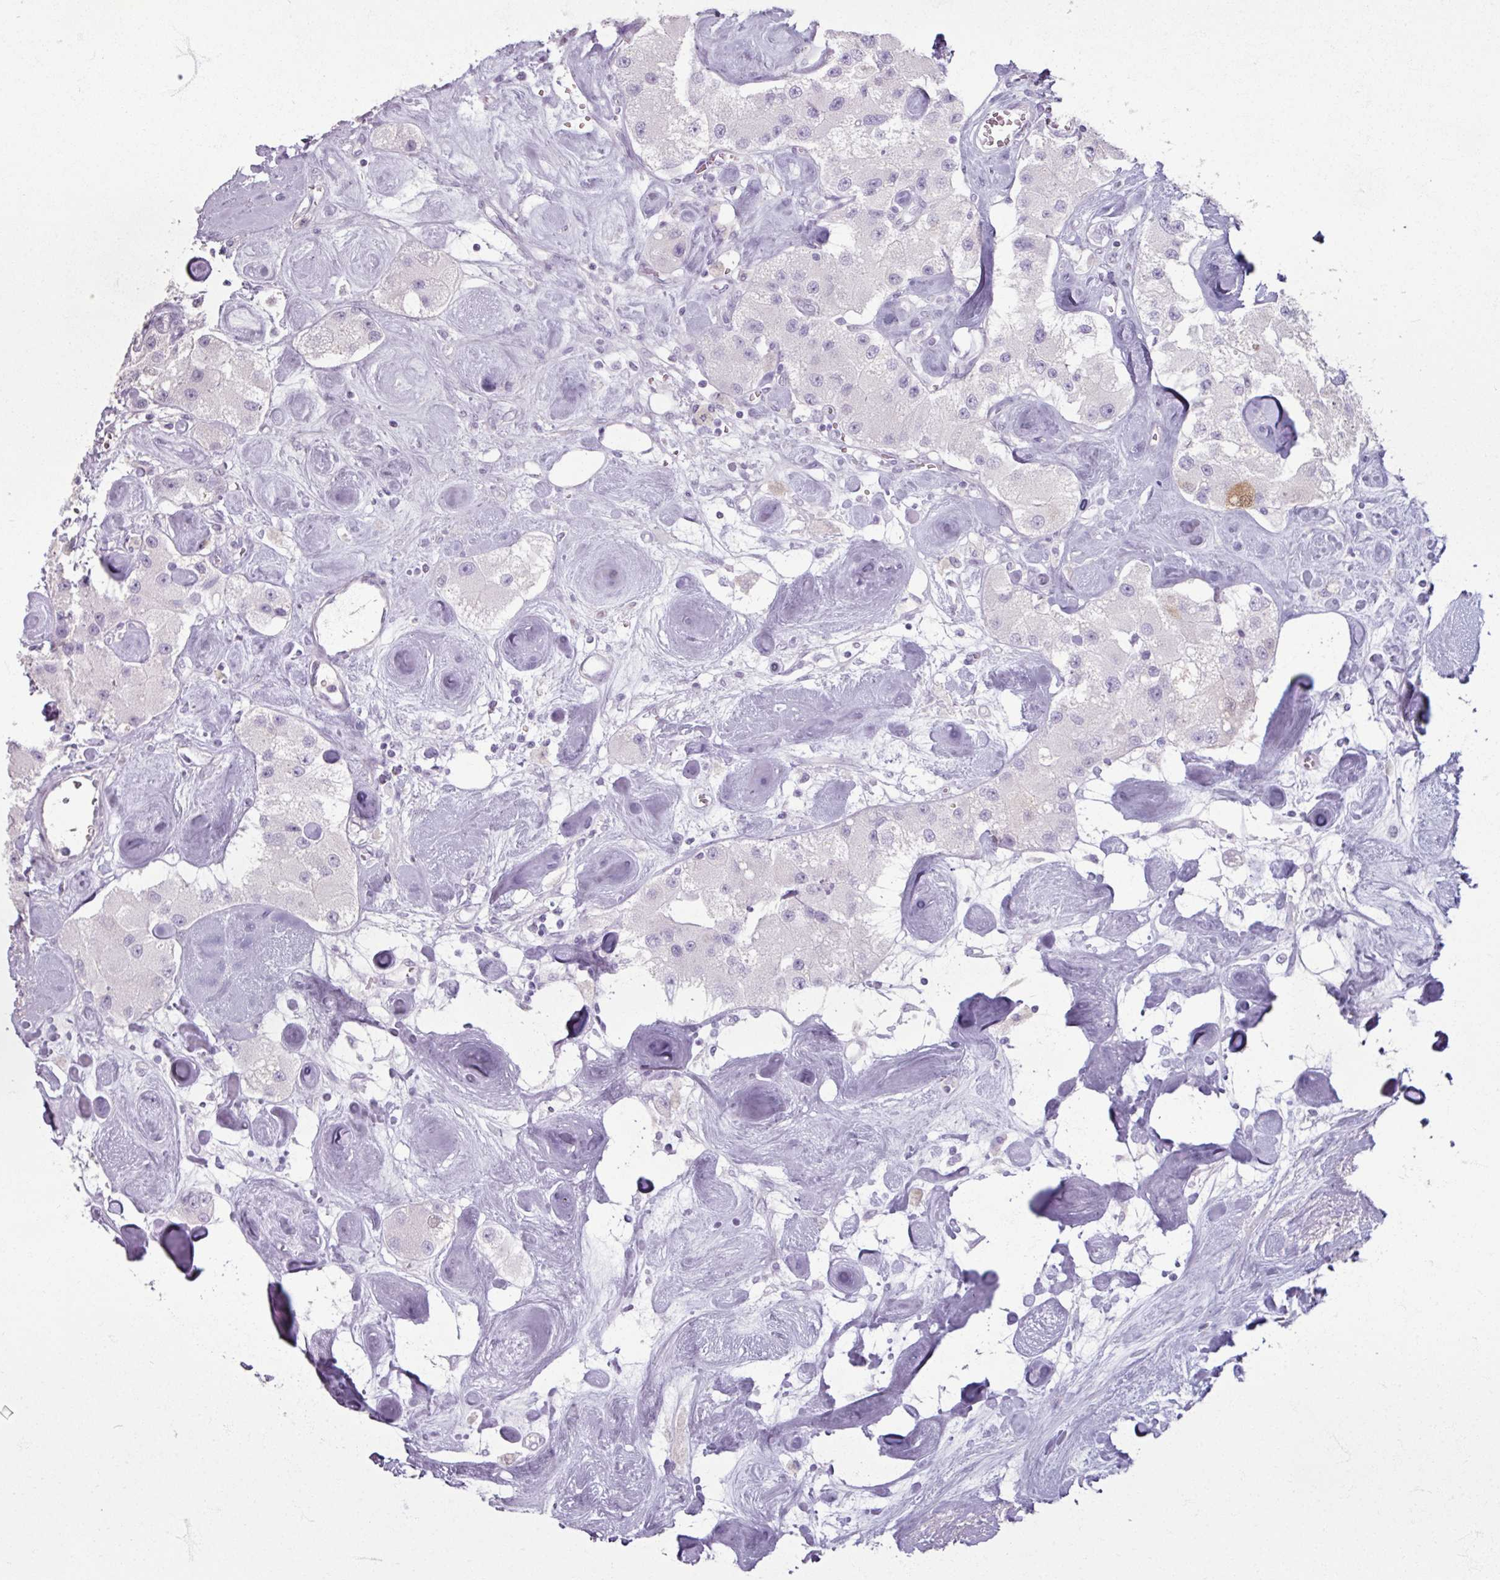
{"staining": {"intensity": "negative", "quantity": "none", "location": "none"}, "tissue": "carcinoid", "cell_type": "Tumor cells", "image_type": "cancer", "snomed": [{"axis": "morphology", "description": "Carcinoid, malignant, NOS"}, {"axis": "topography", "description": "Pancreas"}], "caption": "Immunohistochemical staining of carcinoid demonstrates no significant positivity in tumor cells.", "gene": "ARG1", "patient": {"sex": "male", "age": 41}}